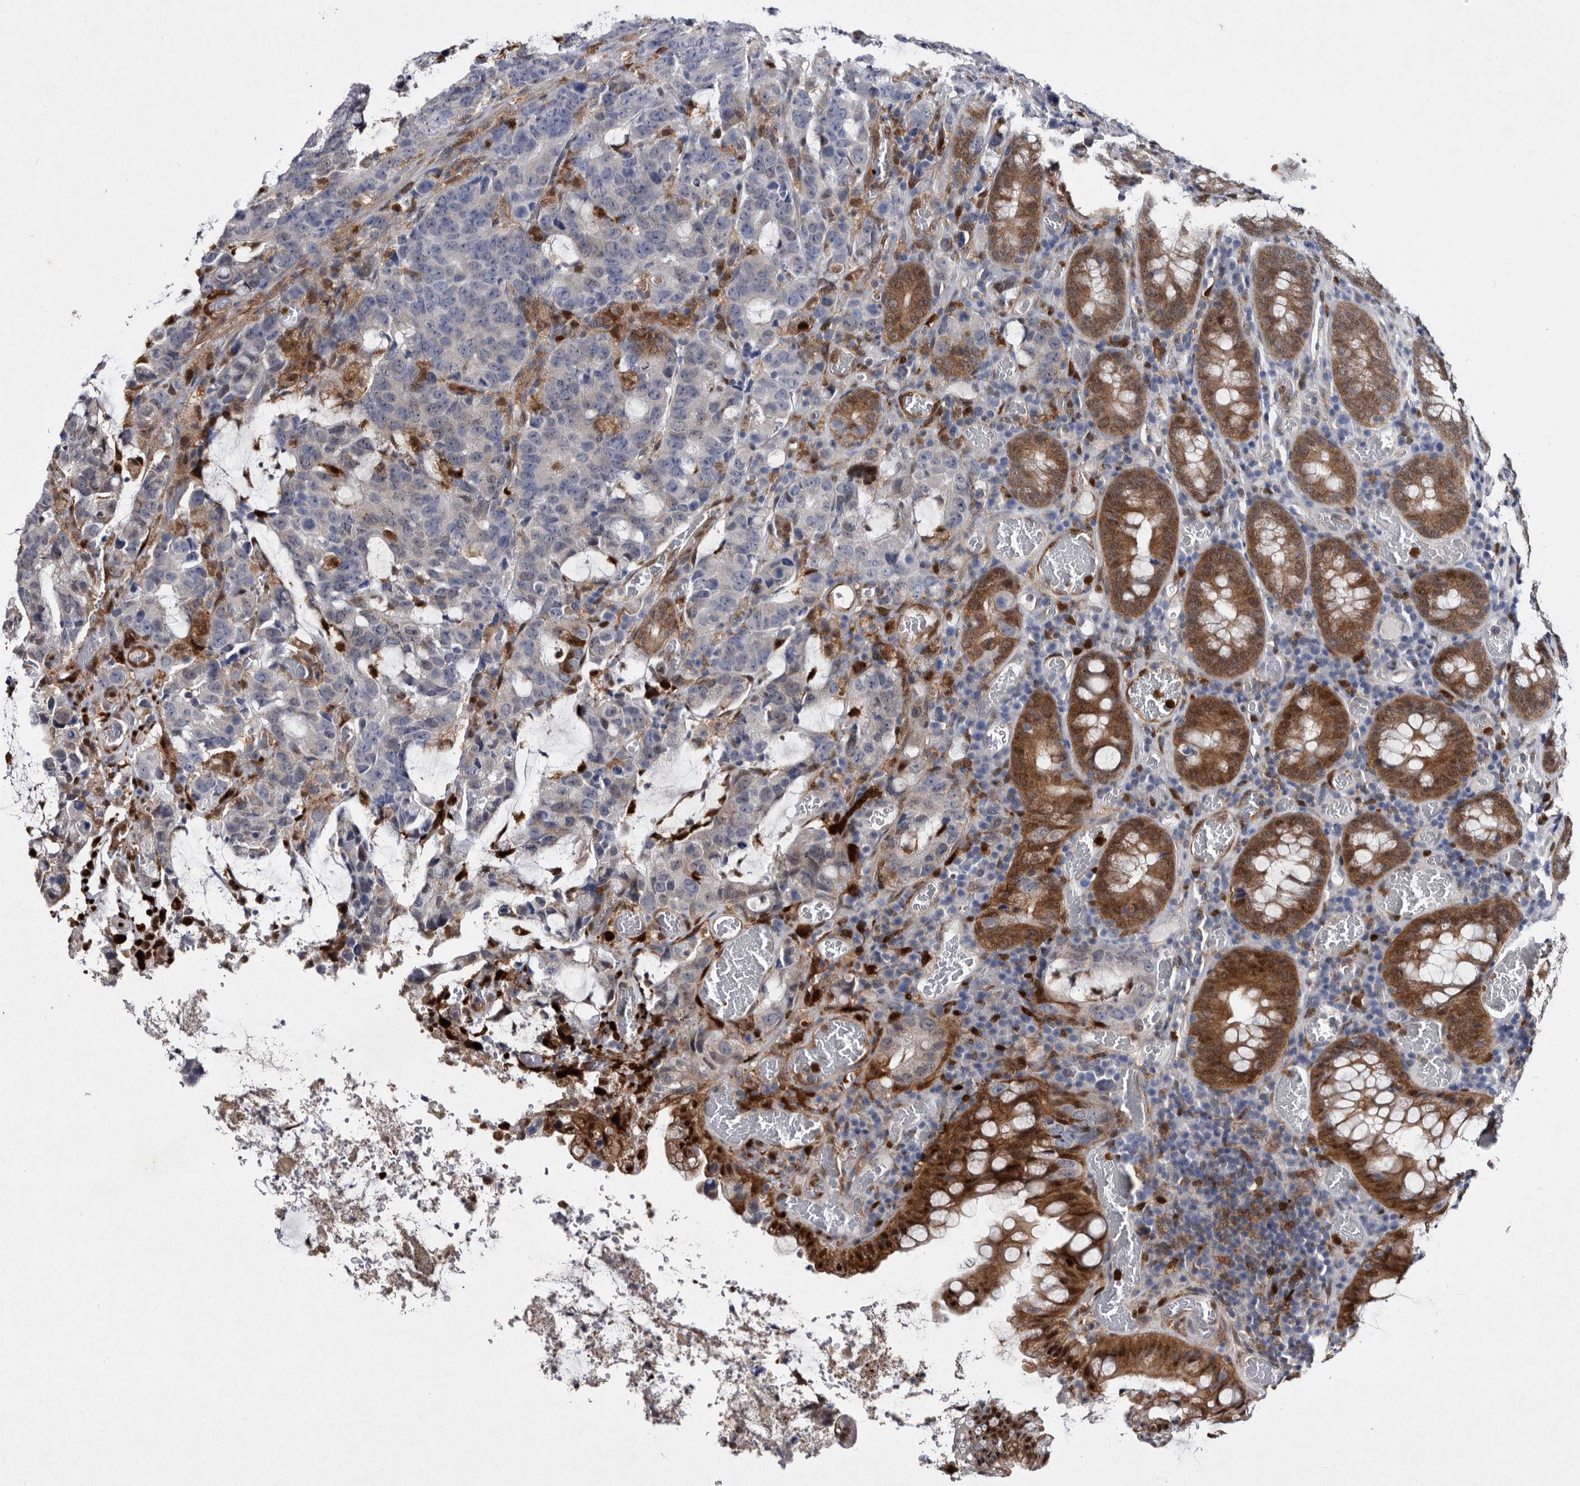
{"staining": {"intensity": "negative", "quantity": "none", "location": "none"}, "tissue": "colorectal cancer", "cell_type": "Tumor cells", "image_type": "cancer", "snomed": [{"axis": "morphology", "description": "Adenocarcinoma, NOS"}, {"axis": "topography", "description": "Colon"}], "caption": "Colorectal cancer was stained to show a protein in brown. There is no significant expression in tumor cells.", "gene": "SERPINB8", "patient": {"sex": "female", "age": 86}}